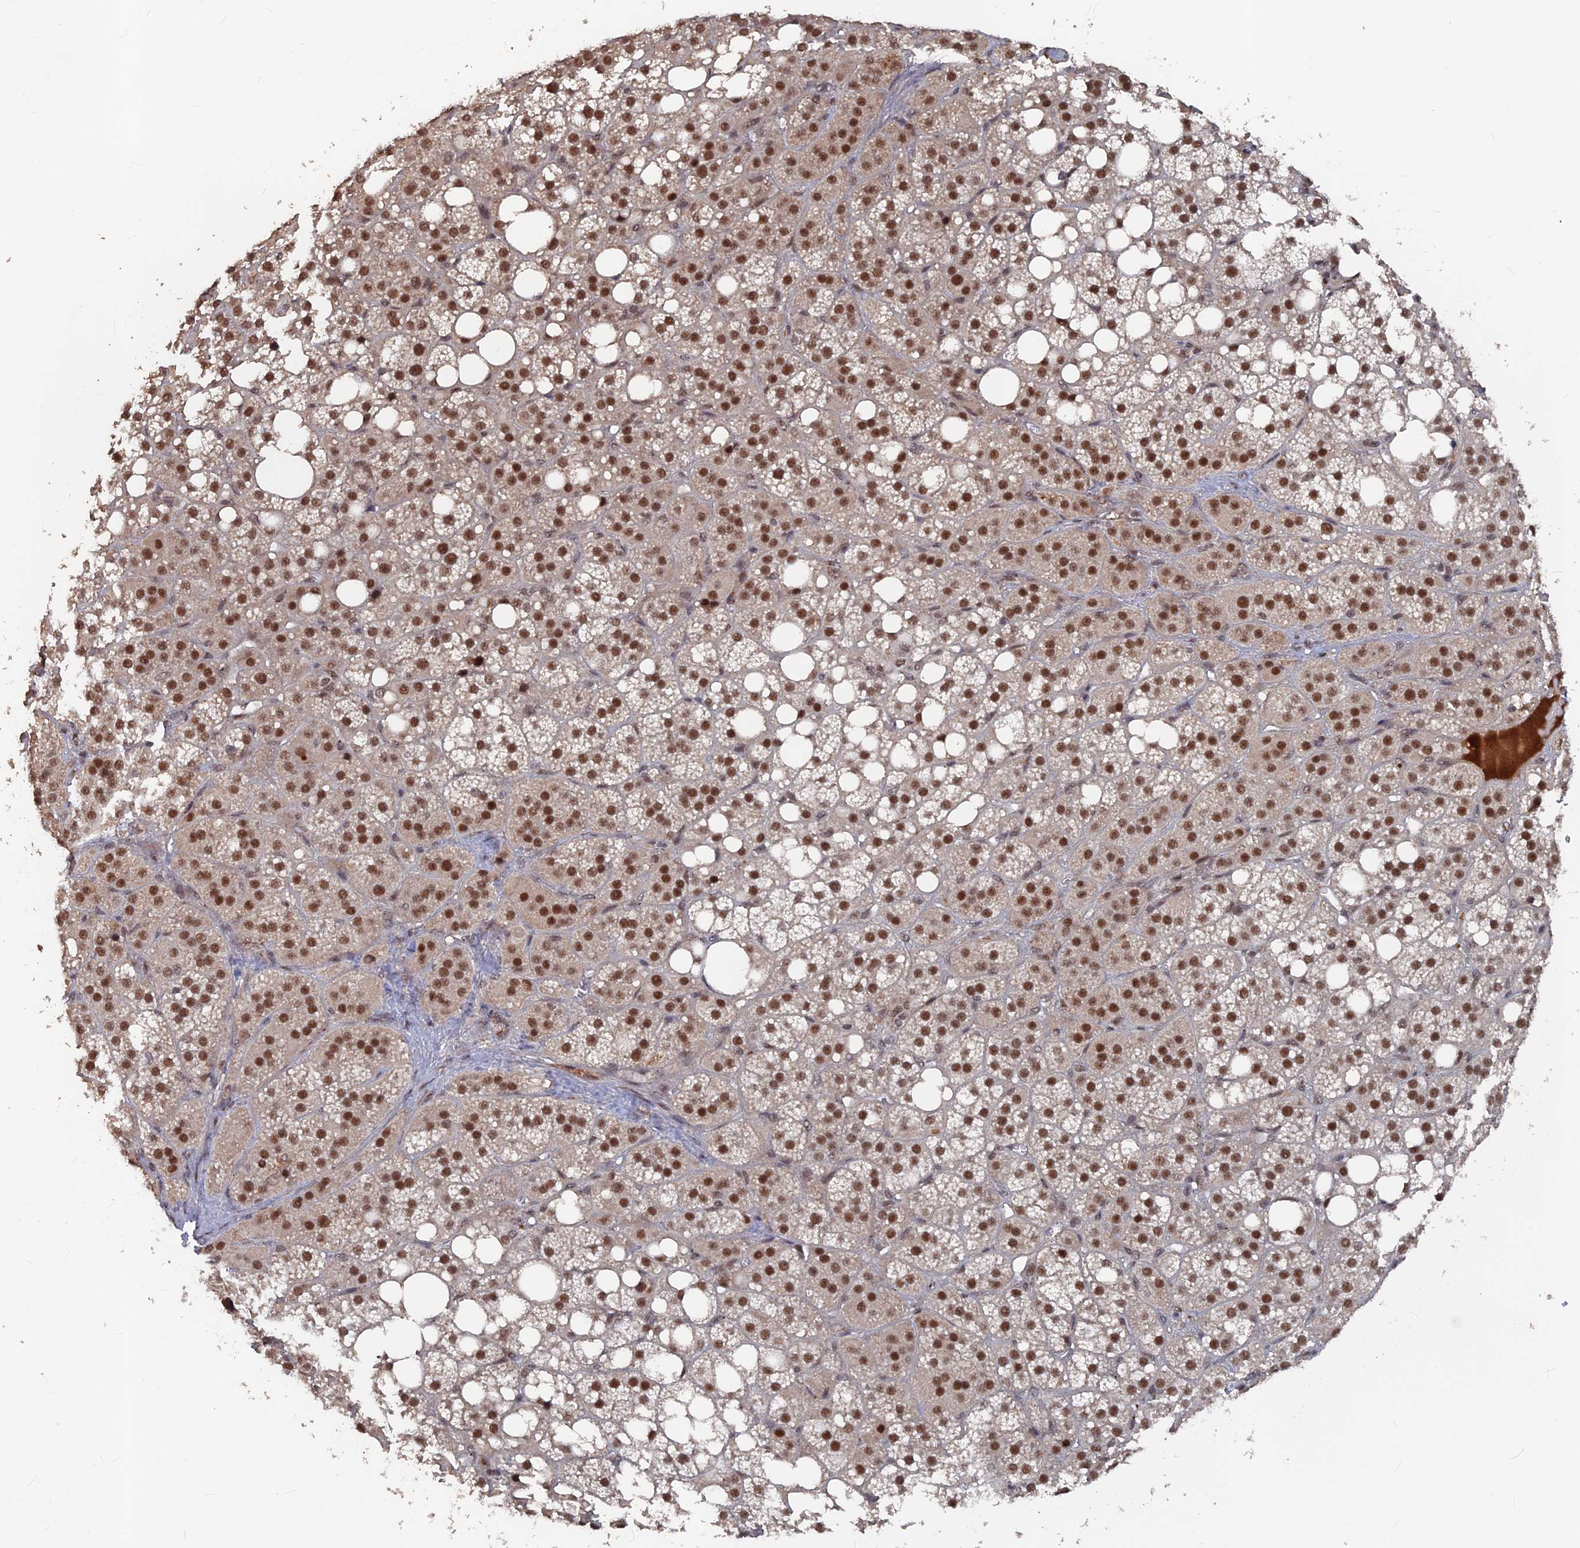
{"staining": {"intensity": "strong", "quantity": ">75%", "location": "nuclear"}, "tissue": "adrenal gland", "cell_type": "Glandular cells", "image_type": "normal", "snomed": [{"axis": "morphology", "description": "Normal tissue, NOS"}, {"axis": "topography", "description": "Adrenal gland"}], "caption": "High-power microscopy captured an IHC micrograph of unremarkable adrenal gland, revealing strong nuclear staining in approximately >75% of glandular cells.", "gene": "SH3D21", "patient": {"sex": "female", "age": 59}}